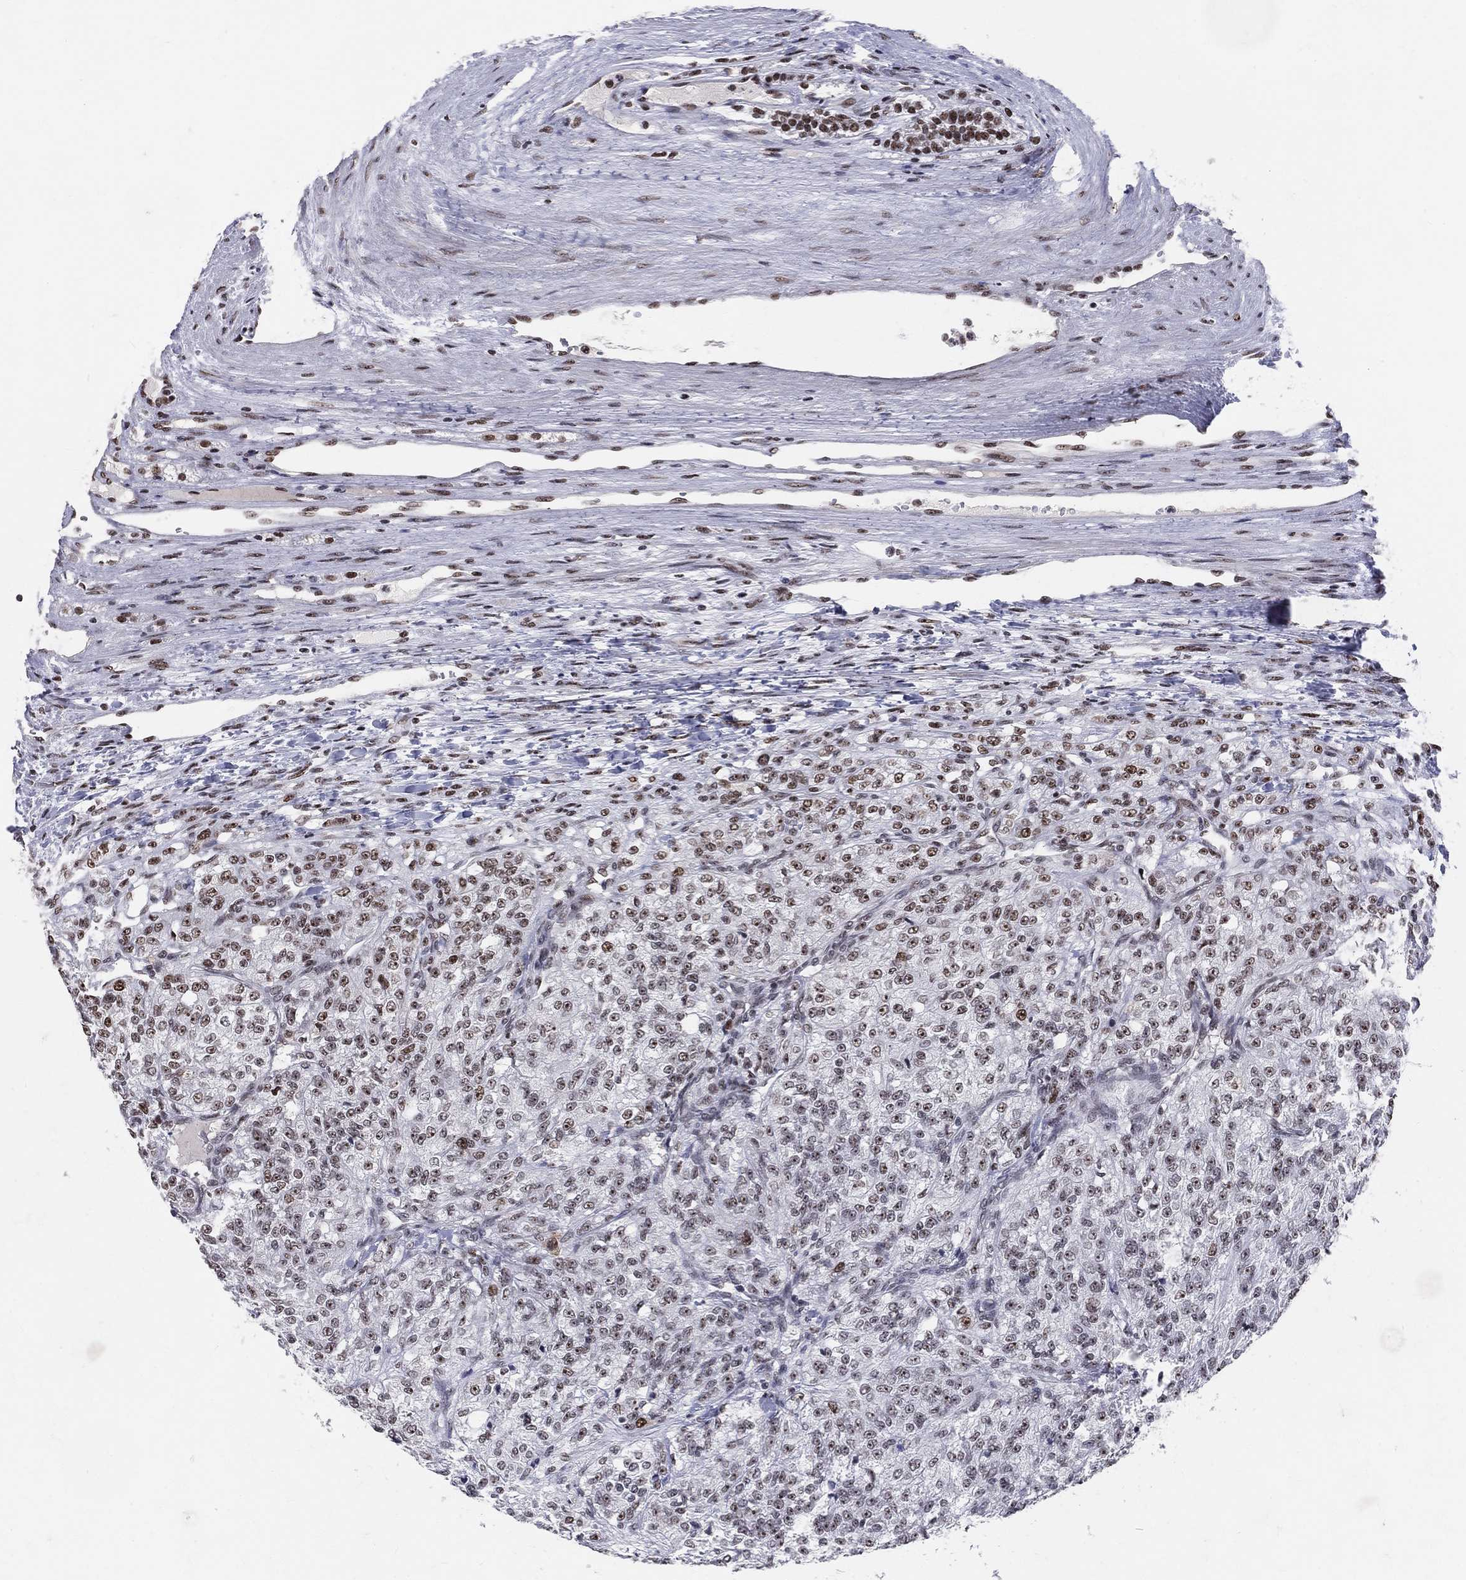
{"staining": {"intensity": "moderate", "quantity": "25%-75%", "location": "nuclear"}, "tissue": "renal cancer", "cell_type": "Tumor cells", "image_type": "cancer", "snomed": [{"axis": "morphology", "description": "Adenocarcinoma, NOS"}, {"axis": "topography", "description": "Kidney"}], "caption": "This is a photomicrograph of immunohistochemistry staining of adenocarcinoma (renal), which shows moderate staining in the nuclear of tumor cells.", "gene": "CDK7", "patient": {"sex": "female", "age": 63}}